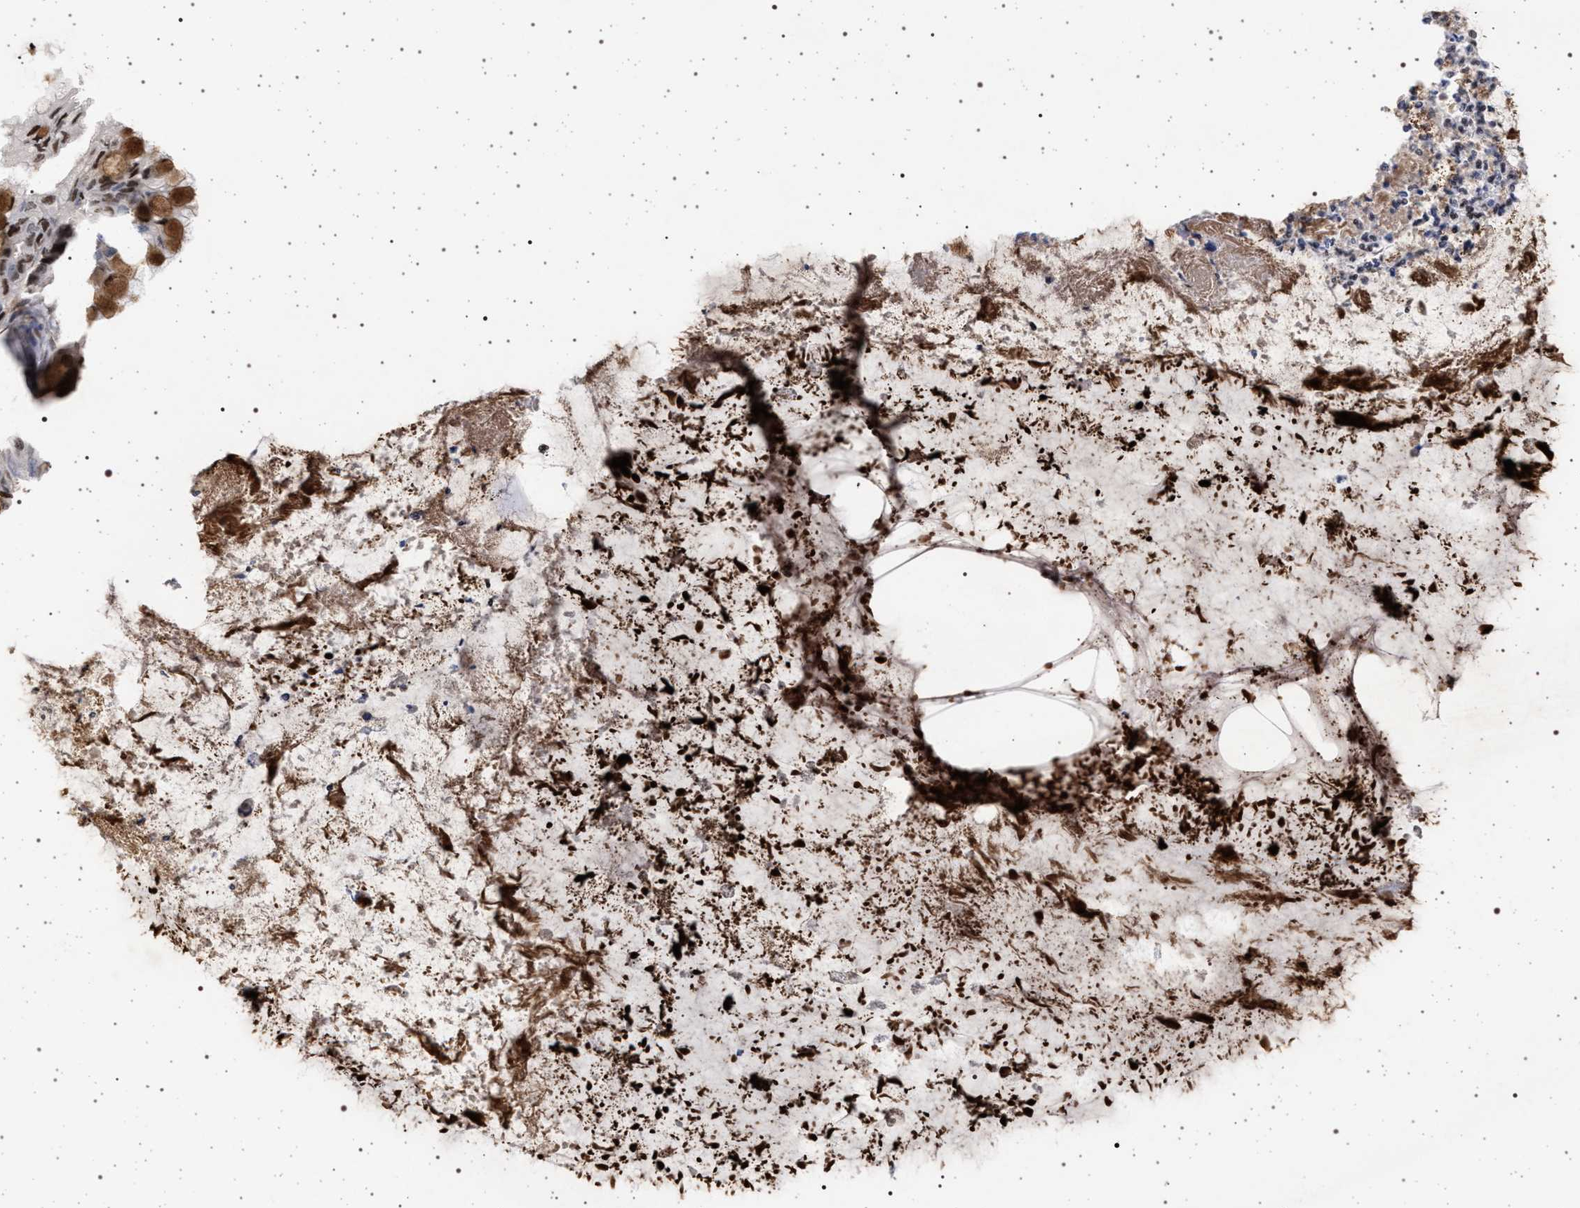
{"staining": {"intensity": "moderate", "quantity": ">75%", "location": "cytoplasmic/membranous,nuclear"}, "tissue": "ovarian cancer", "cell_type": "Tumor cells", "image_type": "cancer", "snomed": [{"axis": "morphology", "description": "Cystadenocarcinoma, mucinous, NOS"}, {"axis": "topography", "description": "Ovary"}], "caption": "A photomicrograph of ovarian mucinous cystadenocarcinoma stained for a protein exhibits moderate cytoplasmic/membranous and nuclear brown staining in tumor cells. (Brightfield microscopy of DAB IHC at high magnification).", "gene": "PHF12", "patient": {"sex": "female", "age": 80}}